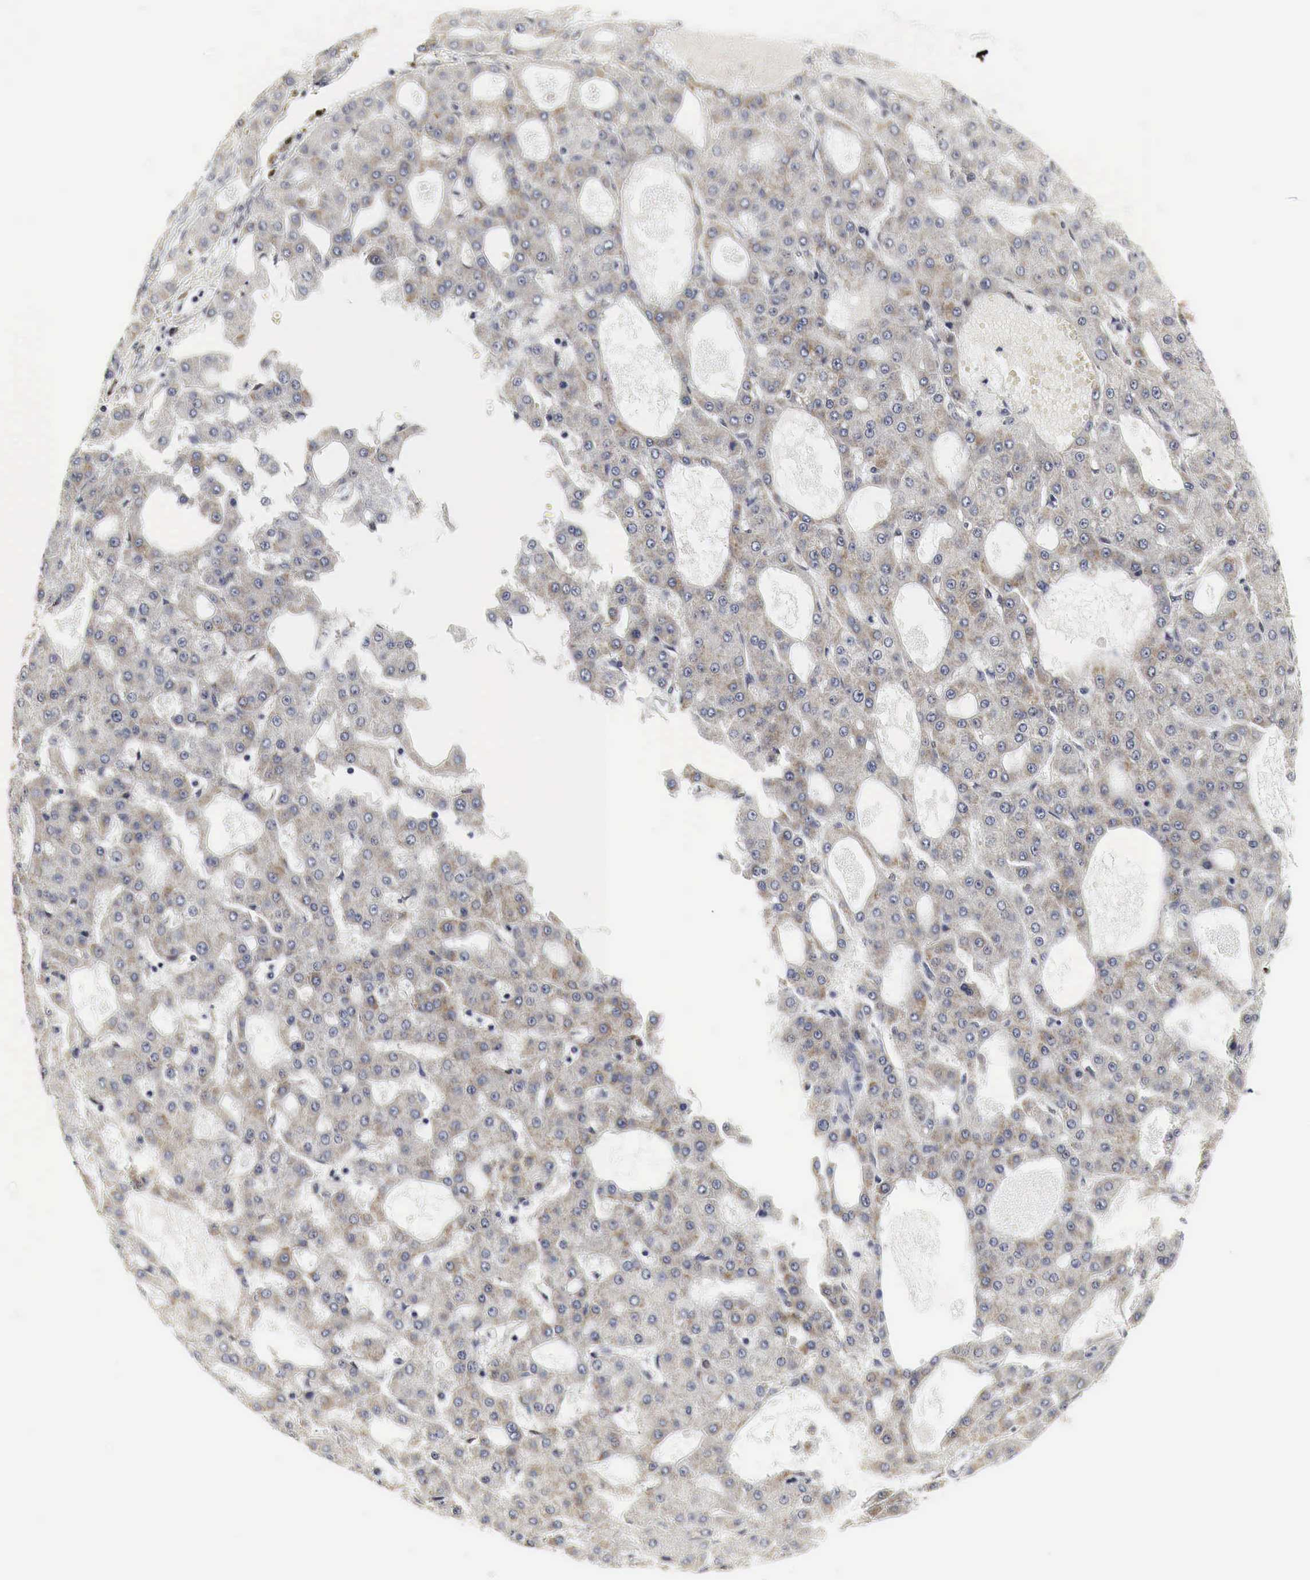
{"staining": {"intensity": "negative", "quantity": "none", "location": "none"}, "tissue": "liver cancer", "cell_type": "Tumor cells", "image_type": "cancer", "snomed": [{"axis": "morphology", "description": "Carcinoma, Hepatocellular, NOS"}, {"axis": "topography", "description": "Liver"}], "caption": "DAB (3,3'-diaminobenzidine) immunohistochemical staining of human liver cancer (hepatocellular carcinoma) displays no significant staining in tumor cells. (Brightfield microscopy of DAB IHC at high magnification).", "gene": "SPIN1", "patient": {"sex": "male", "age": 47}}